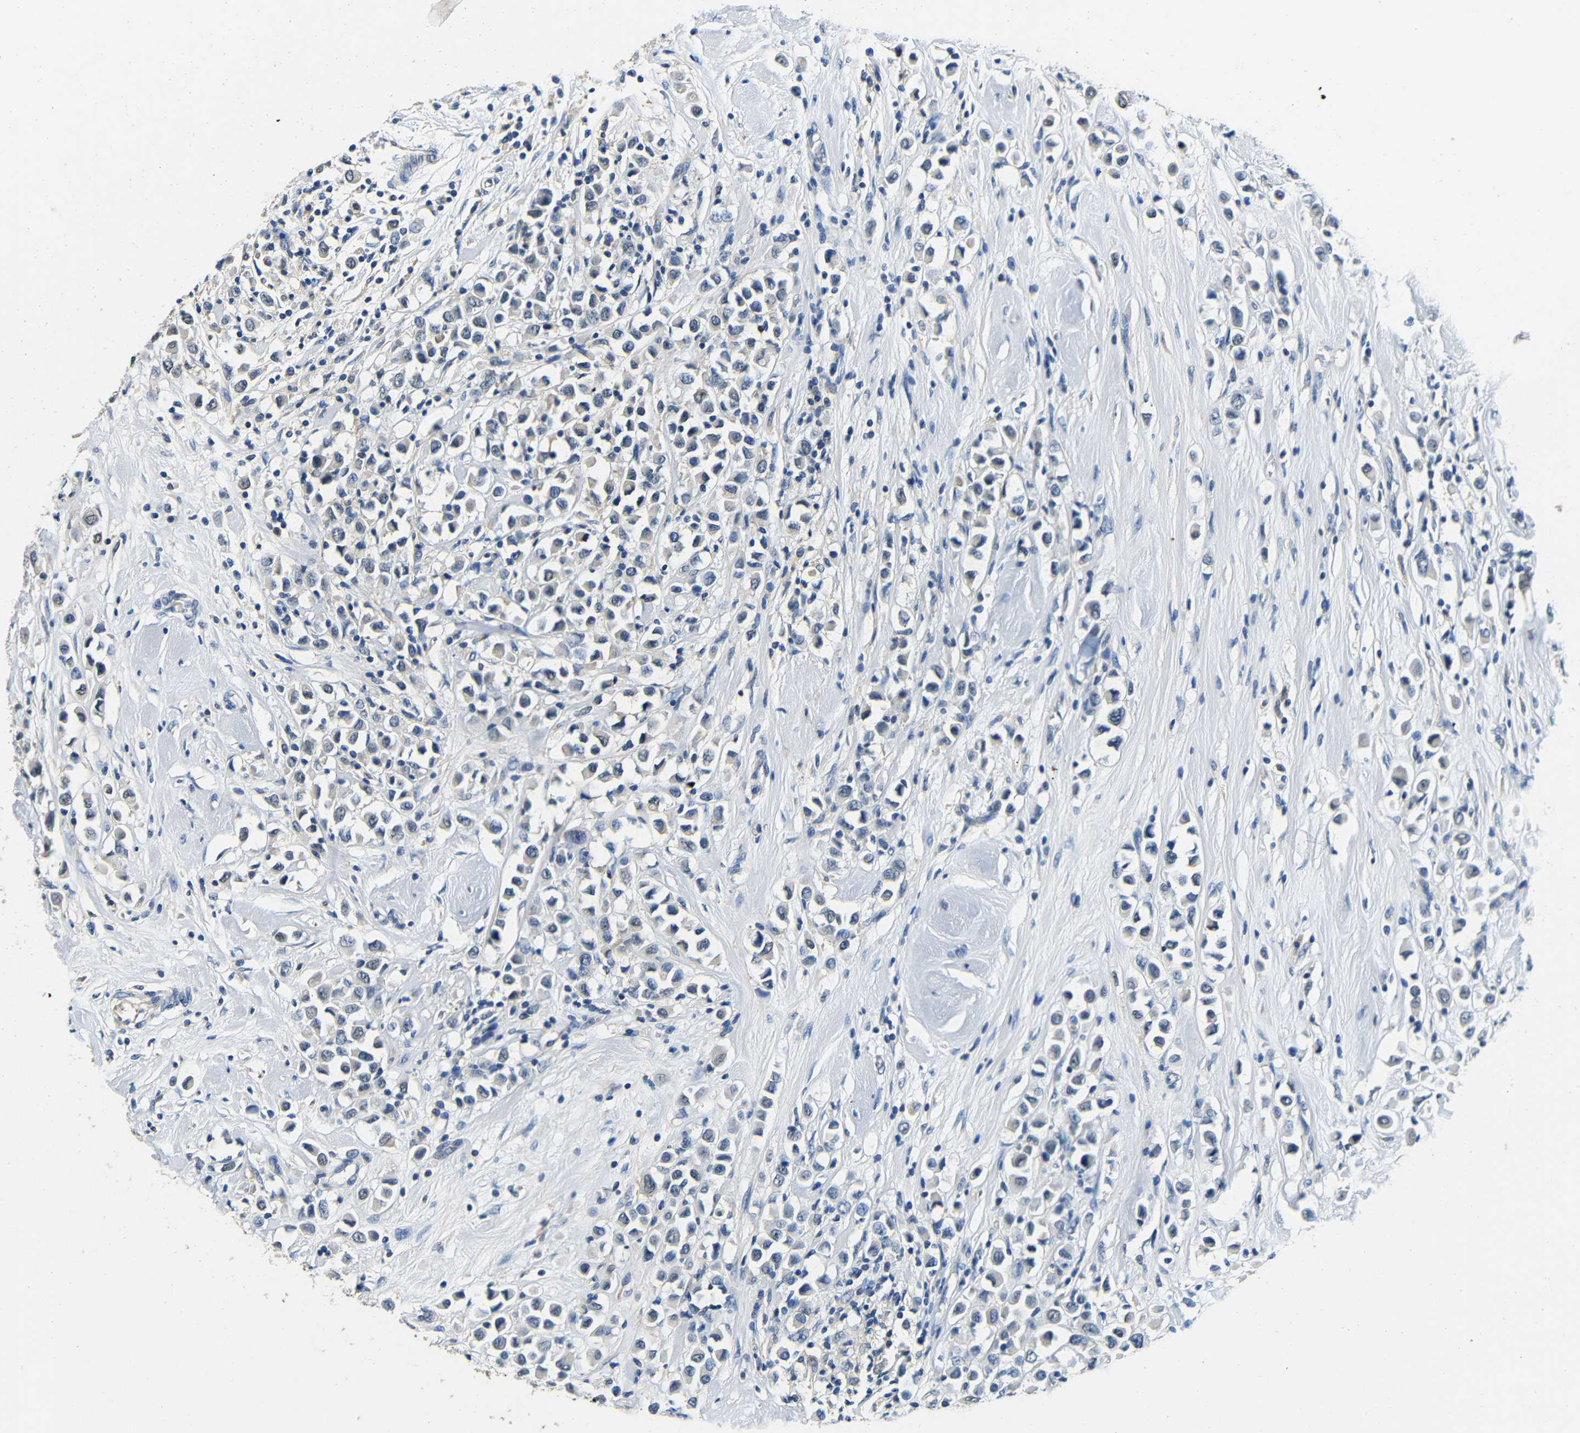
{"staining": {"intensity": "negative", "quantity": "none", "location": "none"}, "tissue": "breast cancer", "cell_type": "Tumor cells", "image_type": "cancer", "snomed": [{"axis": "morphology", "description": "Duct carcinoma"}, {"axis": "topography", "description": "Breast"}], "caption": "Immunohistochemistry (IHC) histopathology image of neoplastic tissue: human breast cancer (invasive ductal carcinoma) stained with DAB (3,3'-diaminobenzidine) exhibits no significant protein staining in tumor cells. (DAB (3,3'-diaminobenzidine) IHC with hematoxylin counter stain).", "gene": "ADAP1", "patient": {"sex": "female", "age": 61}}